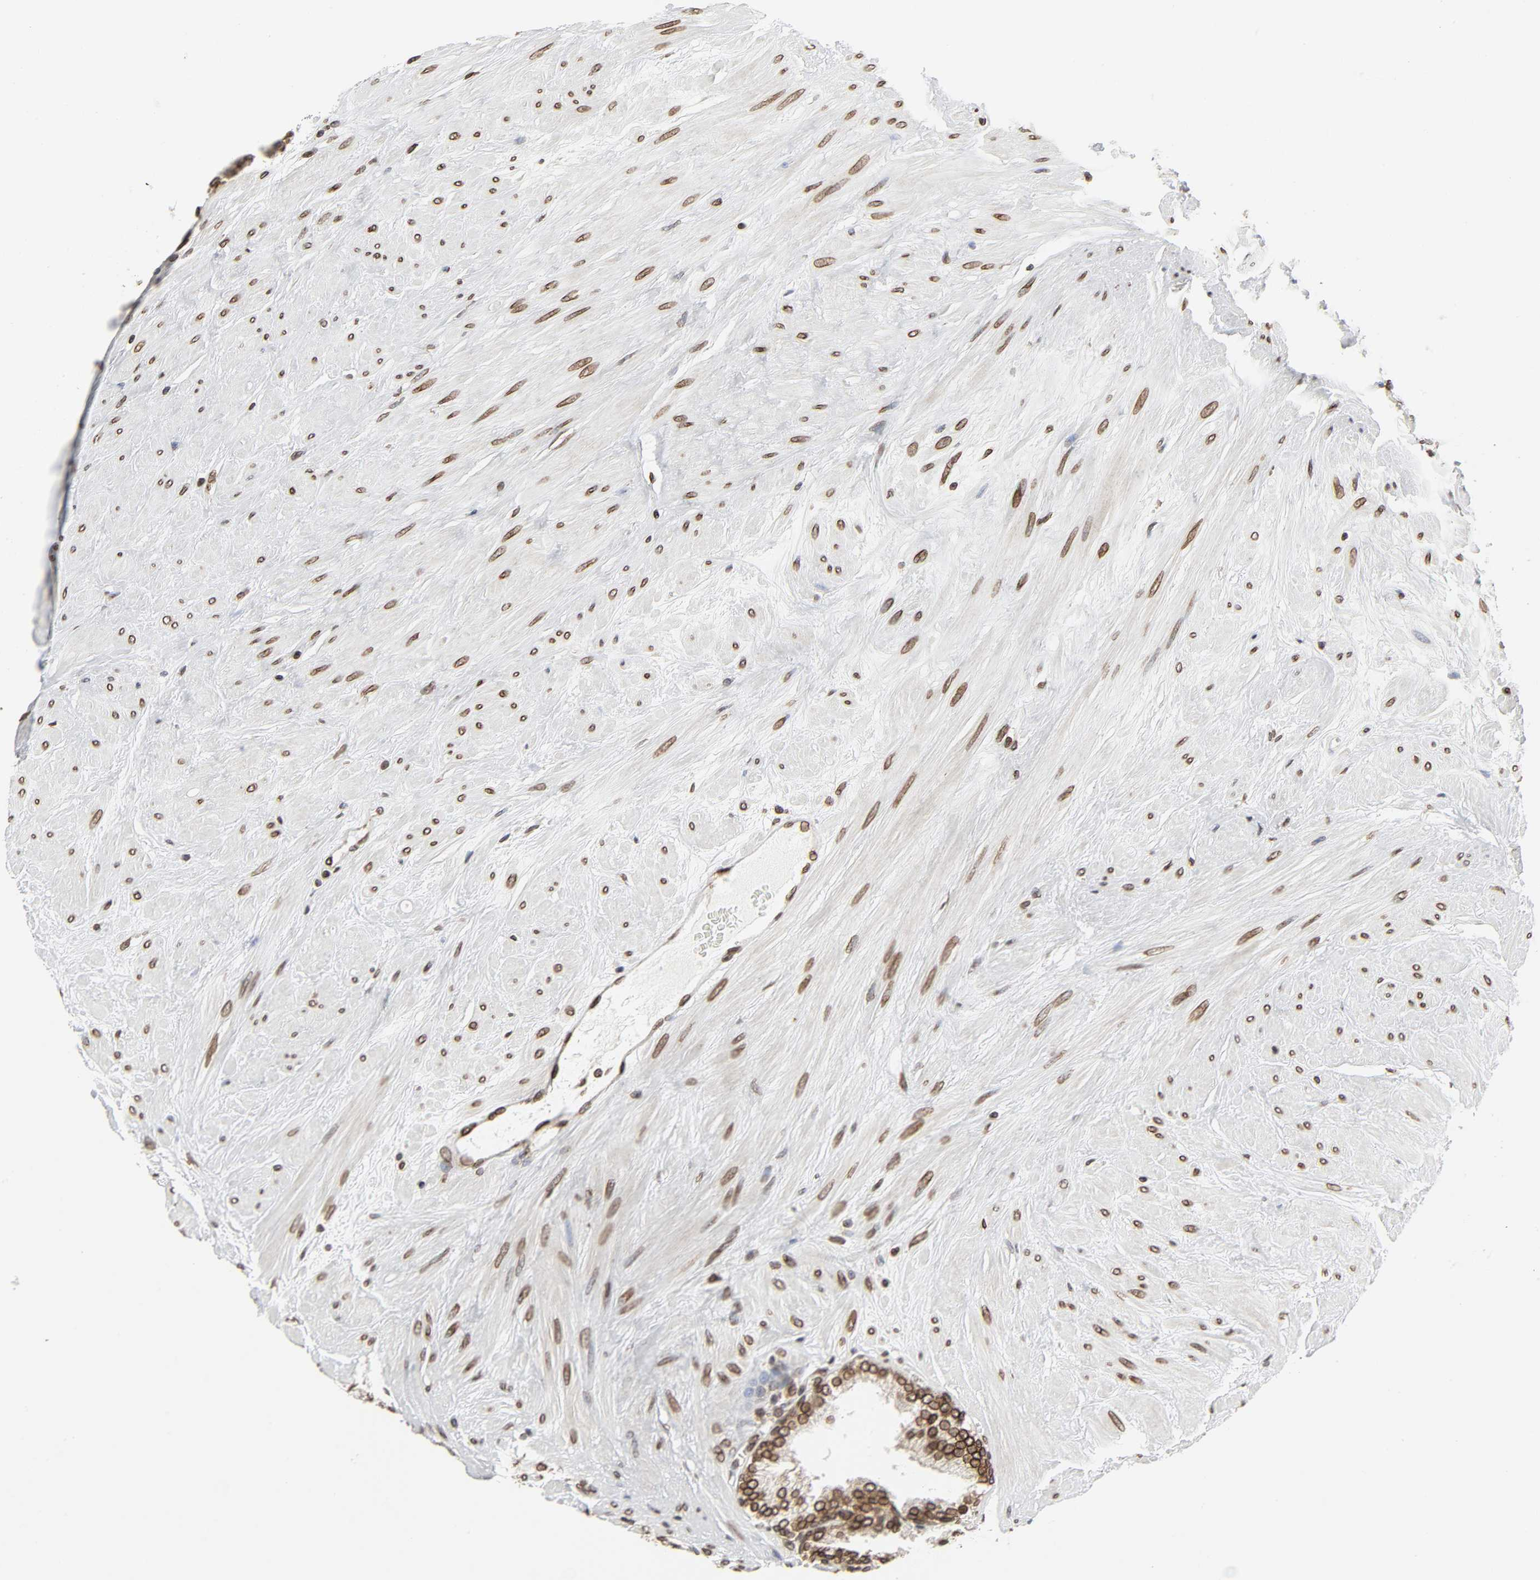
{"staining": {"intensity": "strong", "quantity": ">75%", "location": "cytoplasmic/membranous,nuclear"}, "tissue": "prostate", "cell_type": "Glandular cells", "image_type": "normal", "snomed": [{"axis": "morphology", "description": "Normal tissue, NOS"}, {"axis": "topography", "description": "Prostate"}], "caption": "Prostate stained with IHC demonstrates strong cytoplasmic/membranous,nuclear expression in approximately >75% of glandular cells.", "gene": "RANGAP1", "patient": {"sex": "male", "age": 51}}